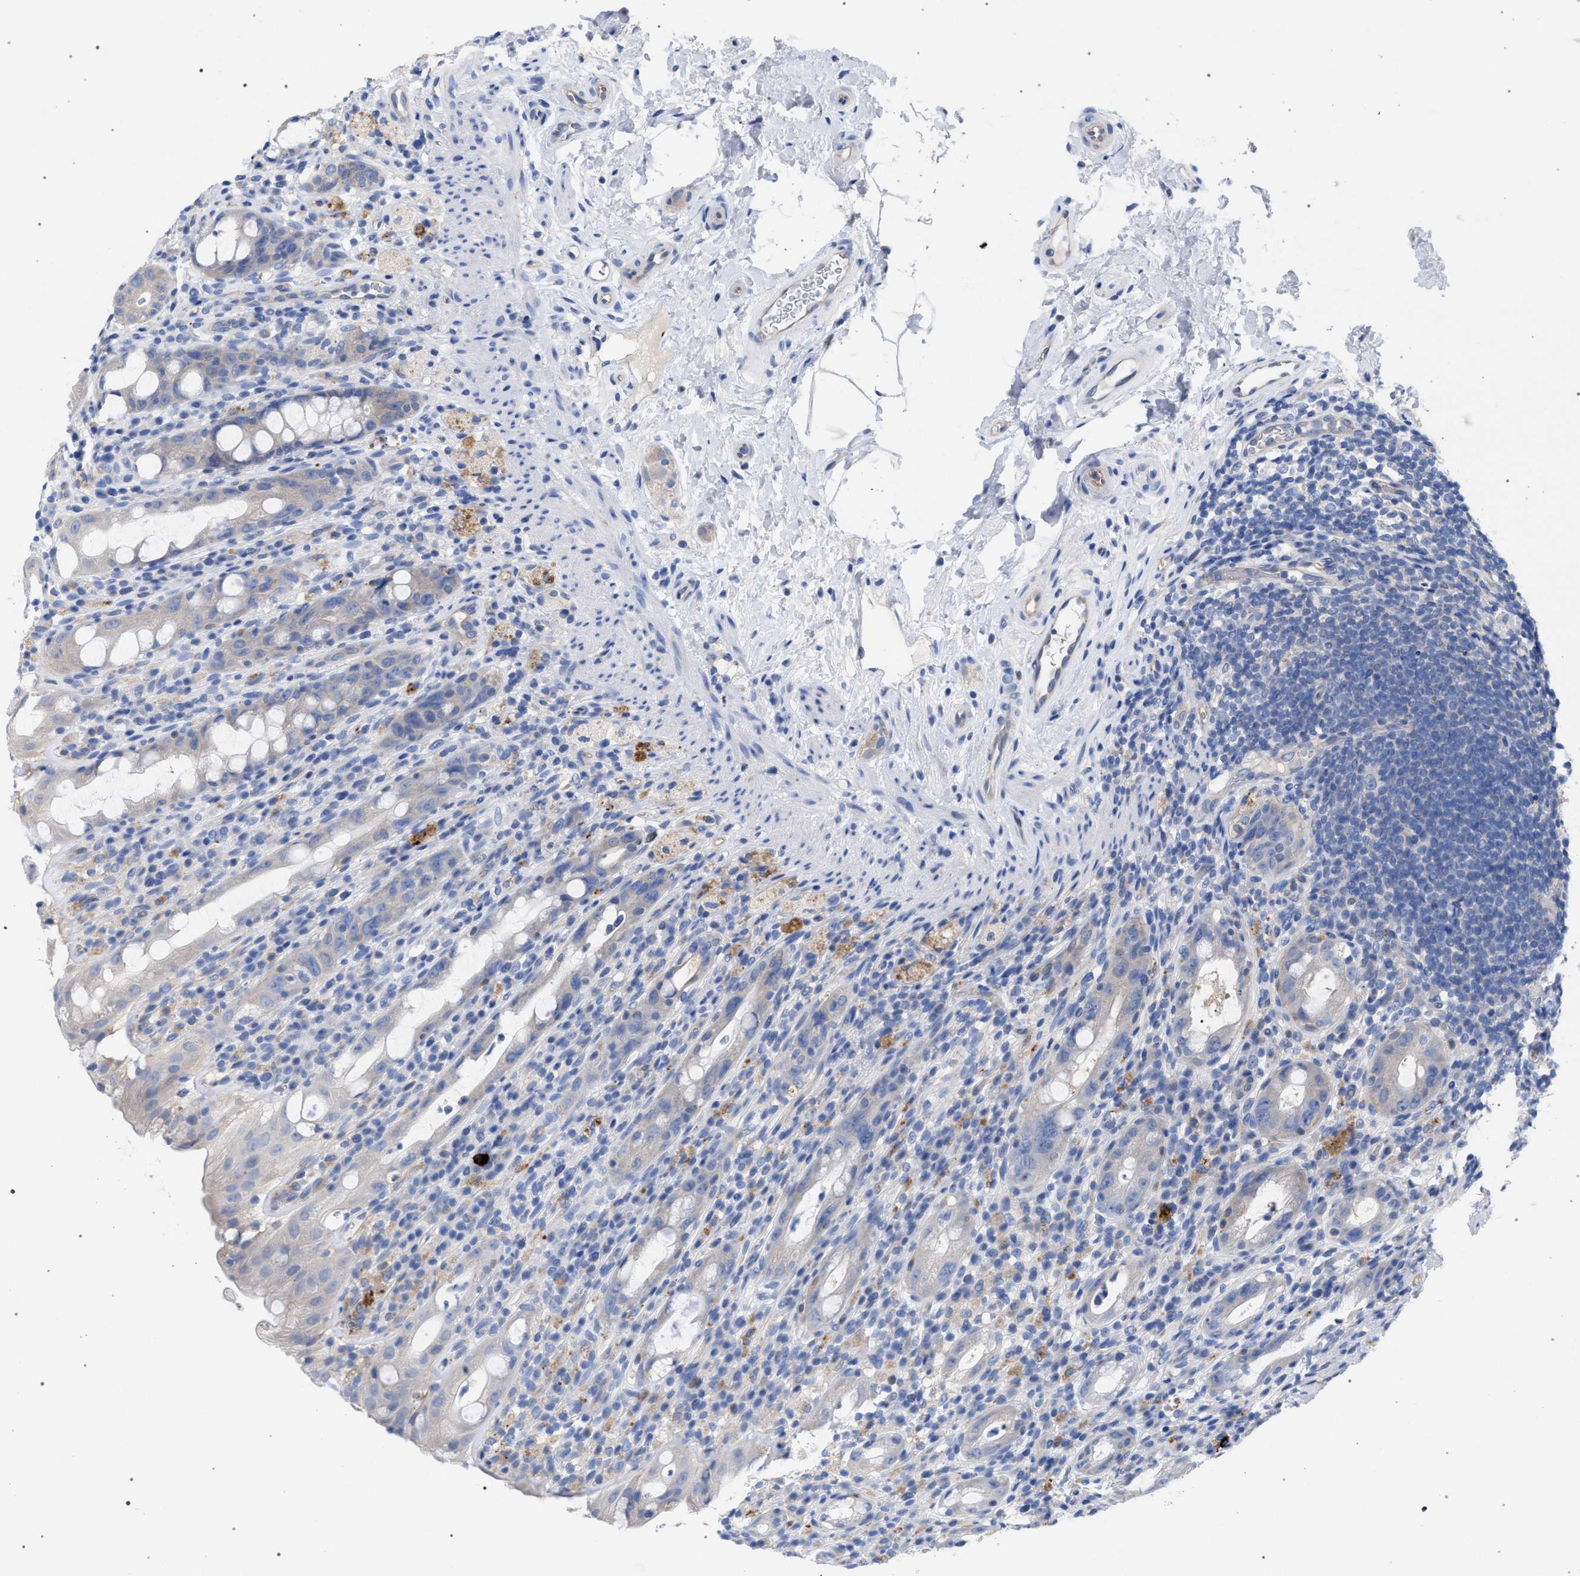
{"staining": {"intensity": "negative", "quantity": "none", "location": "none"}, "tissue": "rectum", "cell_type": "Glandular cells", "image_type": "normal", "snomed": [{"axis": "morphology", "description": "Normal tissue, NOS"}, {"axis": "topography", "description": "Rectum"}], "caption": "An immunohistochemistry (IHC) histopathology image of benign rectum is shown. There is no staining in glandular cells of rectum. (Brightfield microscopy of DAB immunohistochemistry (IHC) at high magnification).", "gene": "GMPR", "patient": {"sex": "male", "age": 44}}